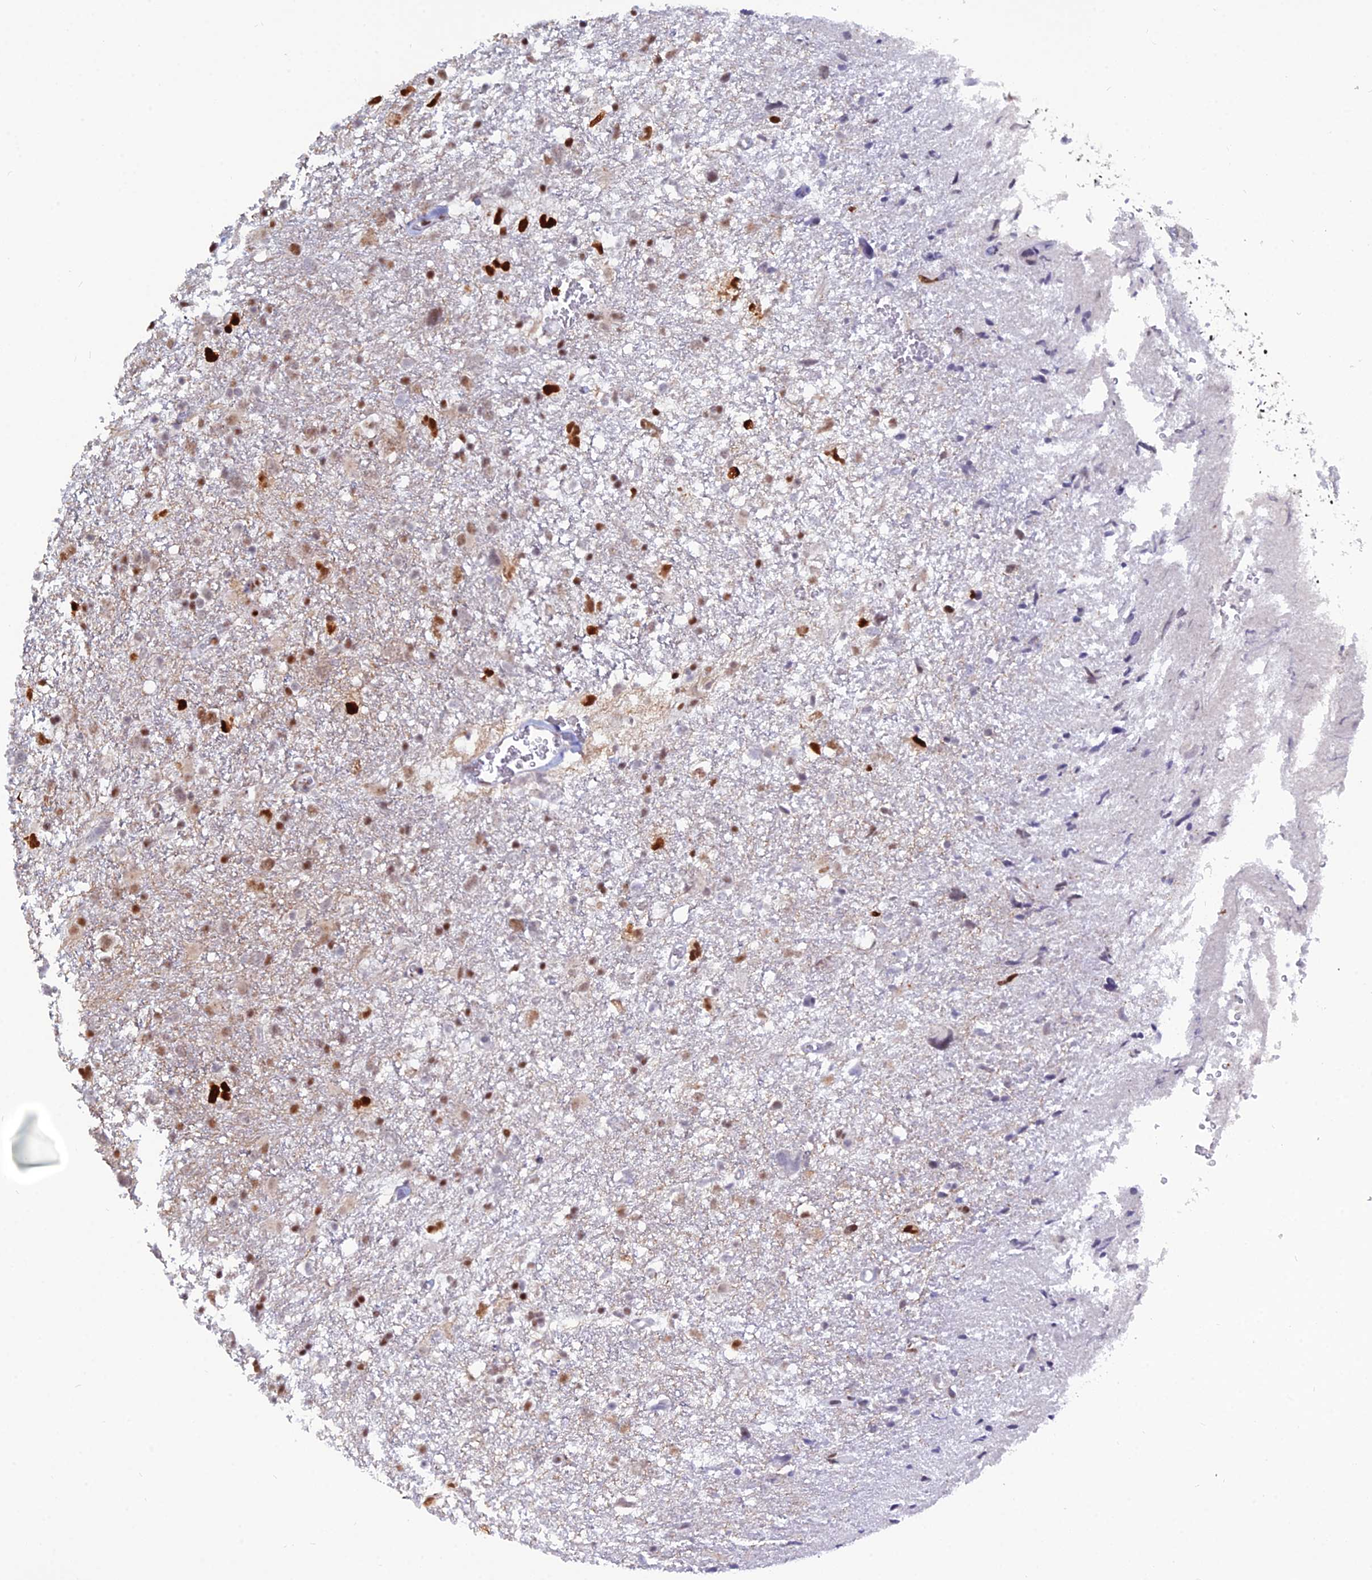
{"staining": {"intensity": "moderate", "quantity": "<25%", "location": "nuclear"}, "tissue": "glioma", "cell_type": "Tumor cells", "image_type": "cancer", "snomed": [{"axis": "morphology", "description": "Glioma, malignant, High grade"}, {"axis": "topography", "description": "Brain"}], "caption": "This is an image of immunohistochemistry staining of glioma, which shows moderate positivity in the nuclear of tumor cells.", "gene": "NOL4L", "patient": {"sex": "male", "age": 61}}